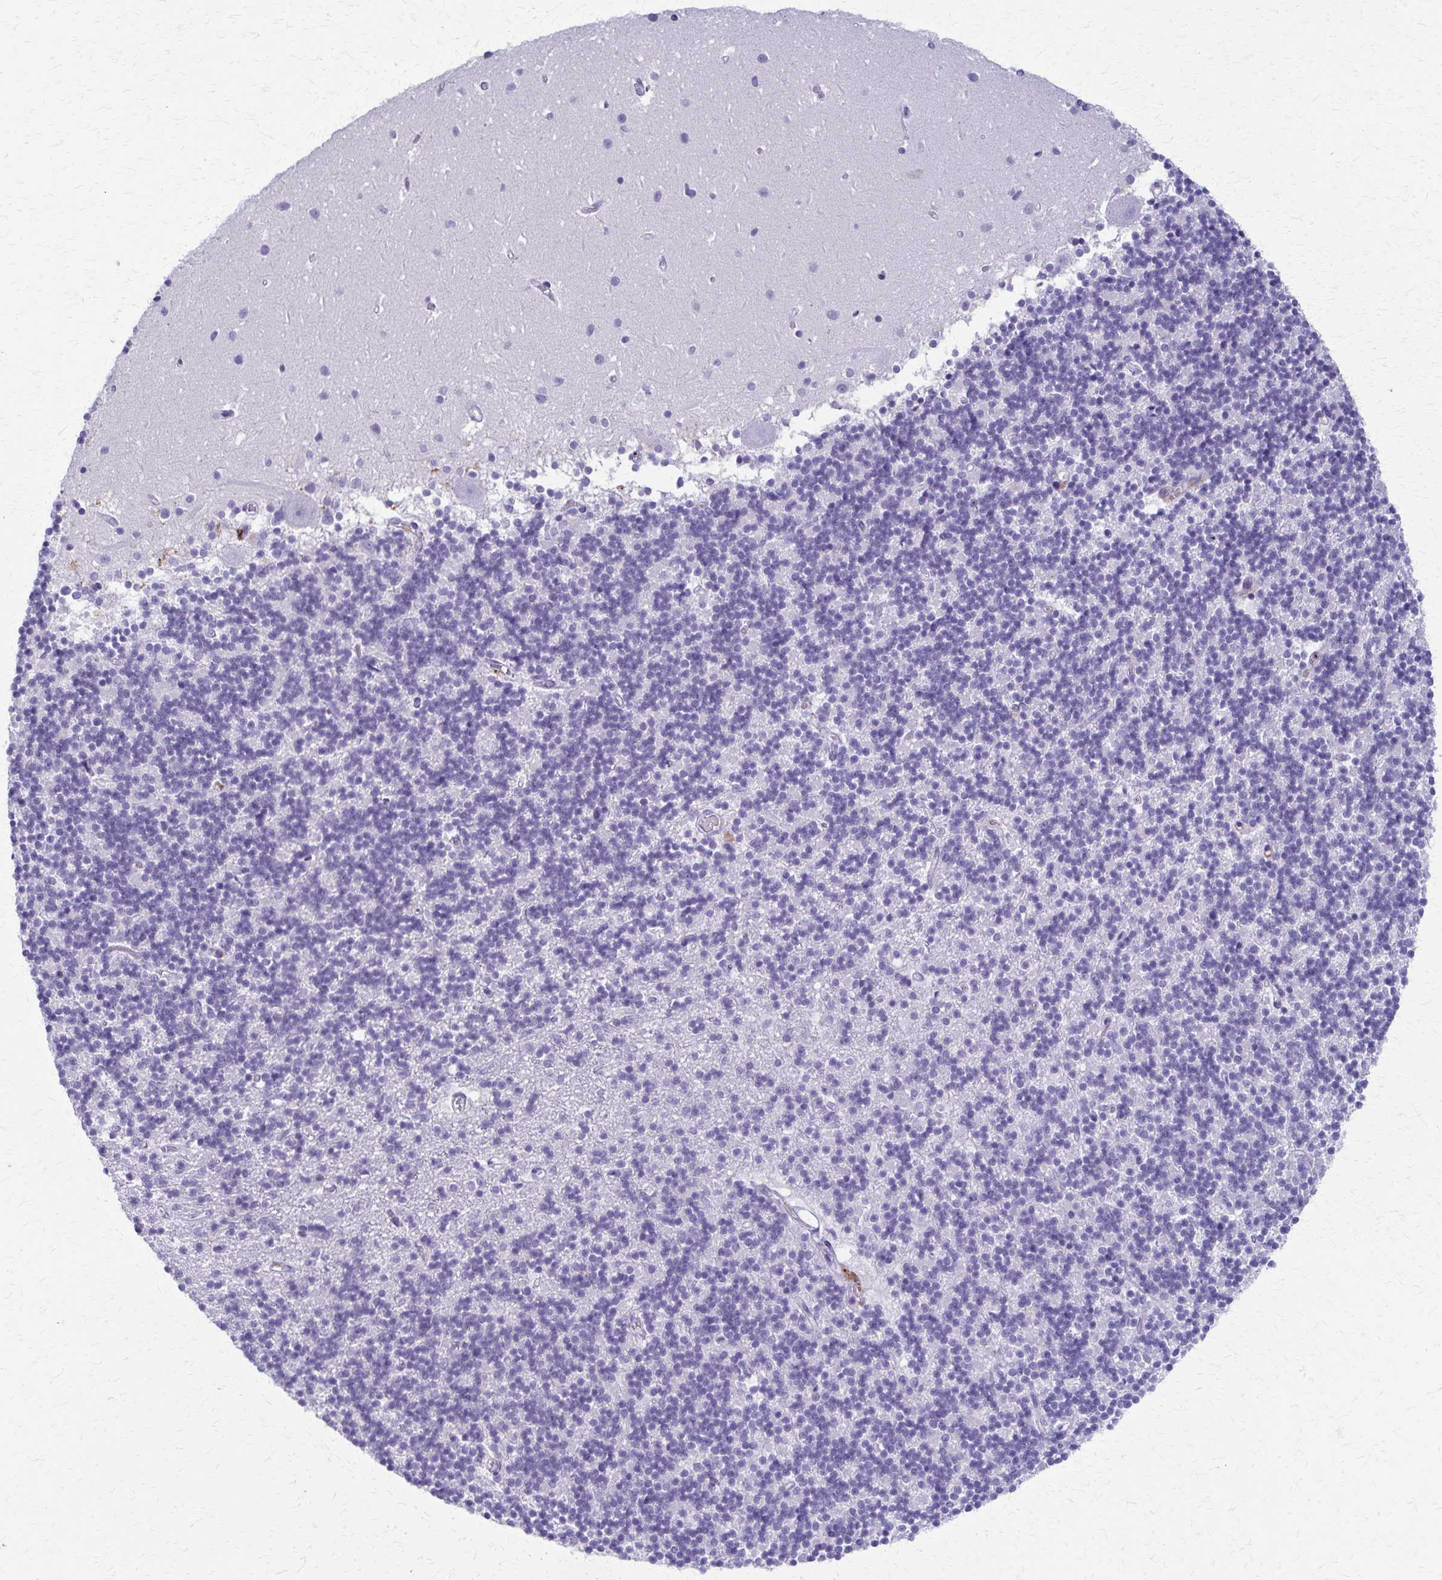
{"staining": {"intensity": "negative", "quantity": "none", "location": "none"}, "tissue": "cerebellum", "cell_type": "Cells in granular layer", "image_type": "normal", "snomed": [{"axis": "morphology", "description": "Normal tissue, NOS"}, {"axis": "topography", "description": "Cerebellum"}], "caption": "Histopathology image shows no significant protein positivity in cells in granular layer of benign cerebellum. (DAB immunohistochemistry with hematoxylin counter stain).", "gene": "TMEM60", "patient": {"sex": "male", "age": 54}}